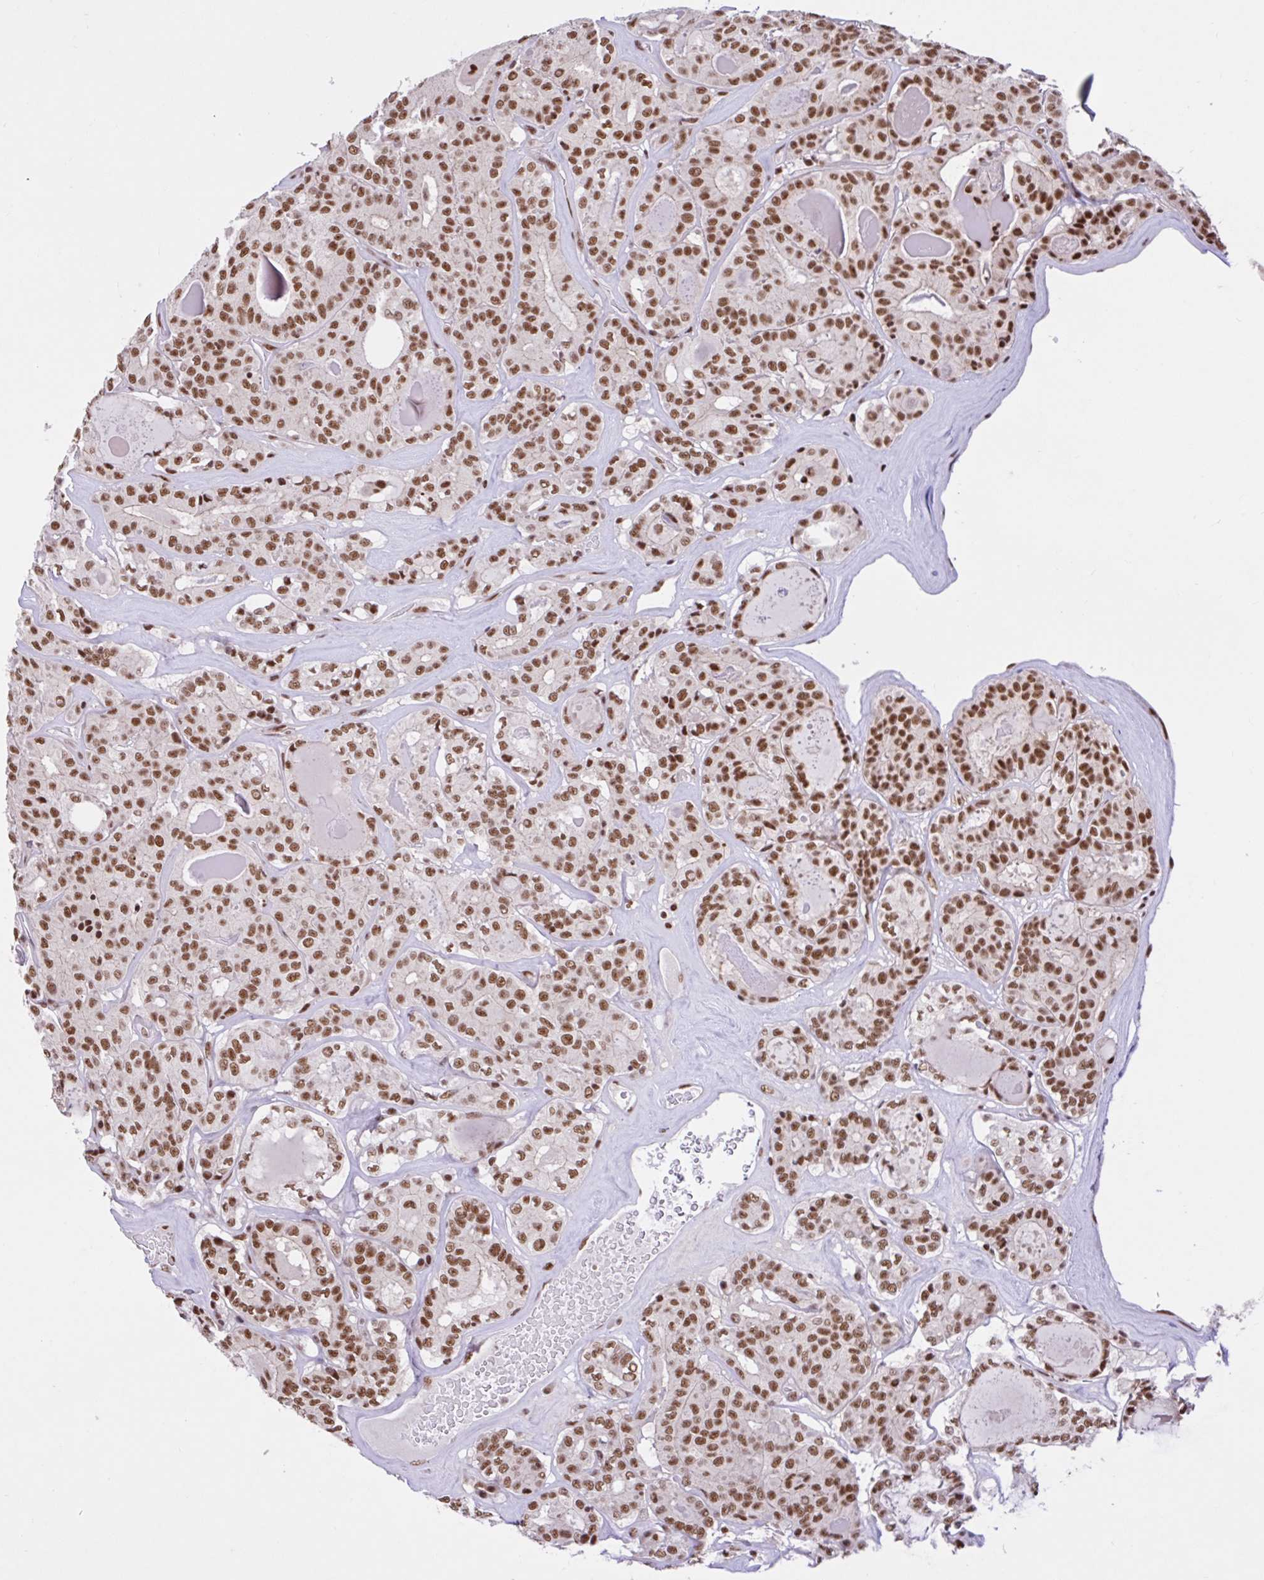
{"staining": {"intensity": "moderate", "quantity": ">75%", "location": "nuclear"}, "tissue": "thyroid cancer", "cell_type": "Tumor cells", "image_type": "cancer", "snomed": [{"axis": "morphology", "description": "Papillary adenocarcinoma, NOS"}, {"axis": "topography", "description": "Thyroid gland"}], "caption": "A photomicrograph of human thyroid papillary adenocarcinoma stained for a protein reveals moderate nuclear brown staining in tumor cells. Immunohistochemistry (ihc) stains the protein in brown and the nuclei are stained blue.", "gene": "CCDC12", "patient": {"sex": "female", "age": 72}}